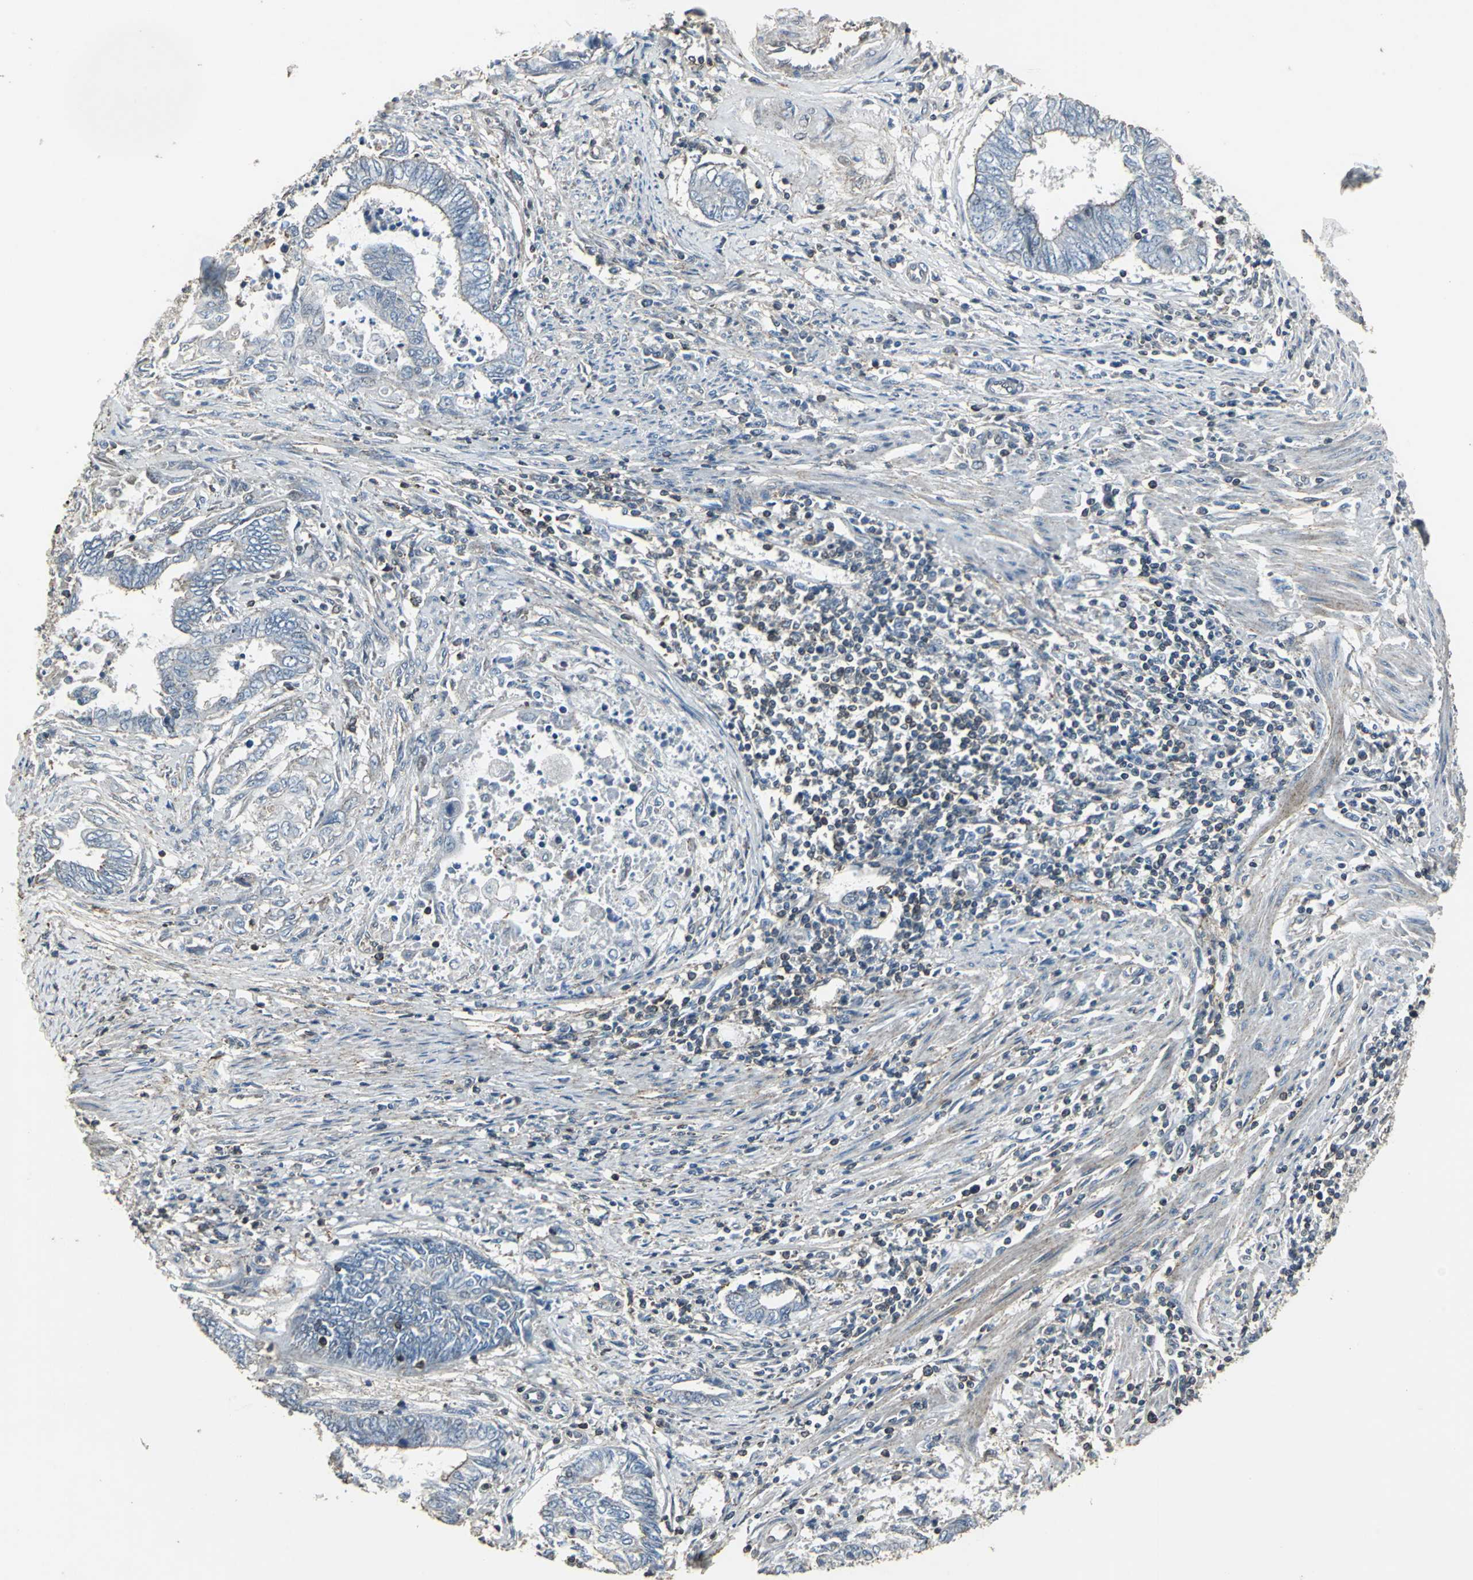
{"staining": {"intensity": "negative", "quantity": "none", "location": "none"}, "tissue": "endometrial cancer", "cell_type": "Tumor cells", "image_type": "cancer", "snomed": [{"axis": "morphology", "description": "Adenocarcinoma, NOS"}, {"axis": "topography", "description": "Uterus"}, {"axis": "topography", "description": "Endometrium"}], "caption": "An IHC image of adenocarcinoma (endometrial) is shown. There is no staining in tumor cells of adenocarcinoma (endometrial).", "gene": "DNAJB4", "patient": {"sex": "female", "age": 70}}